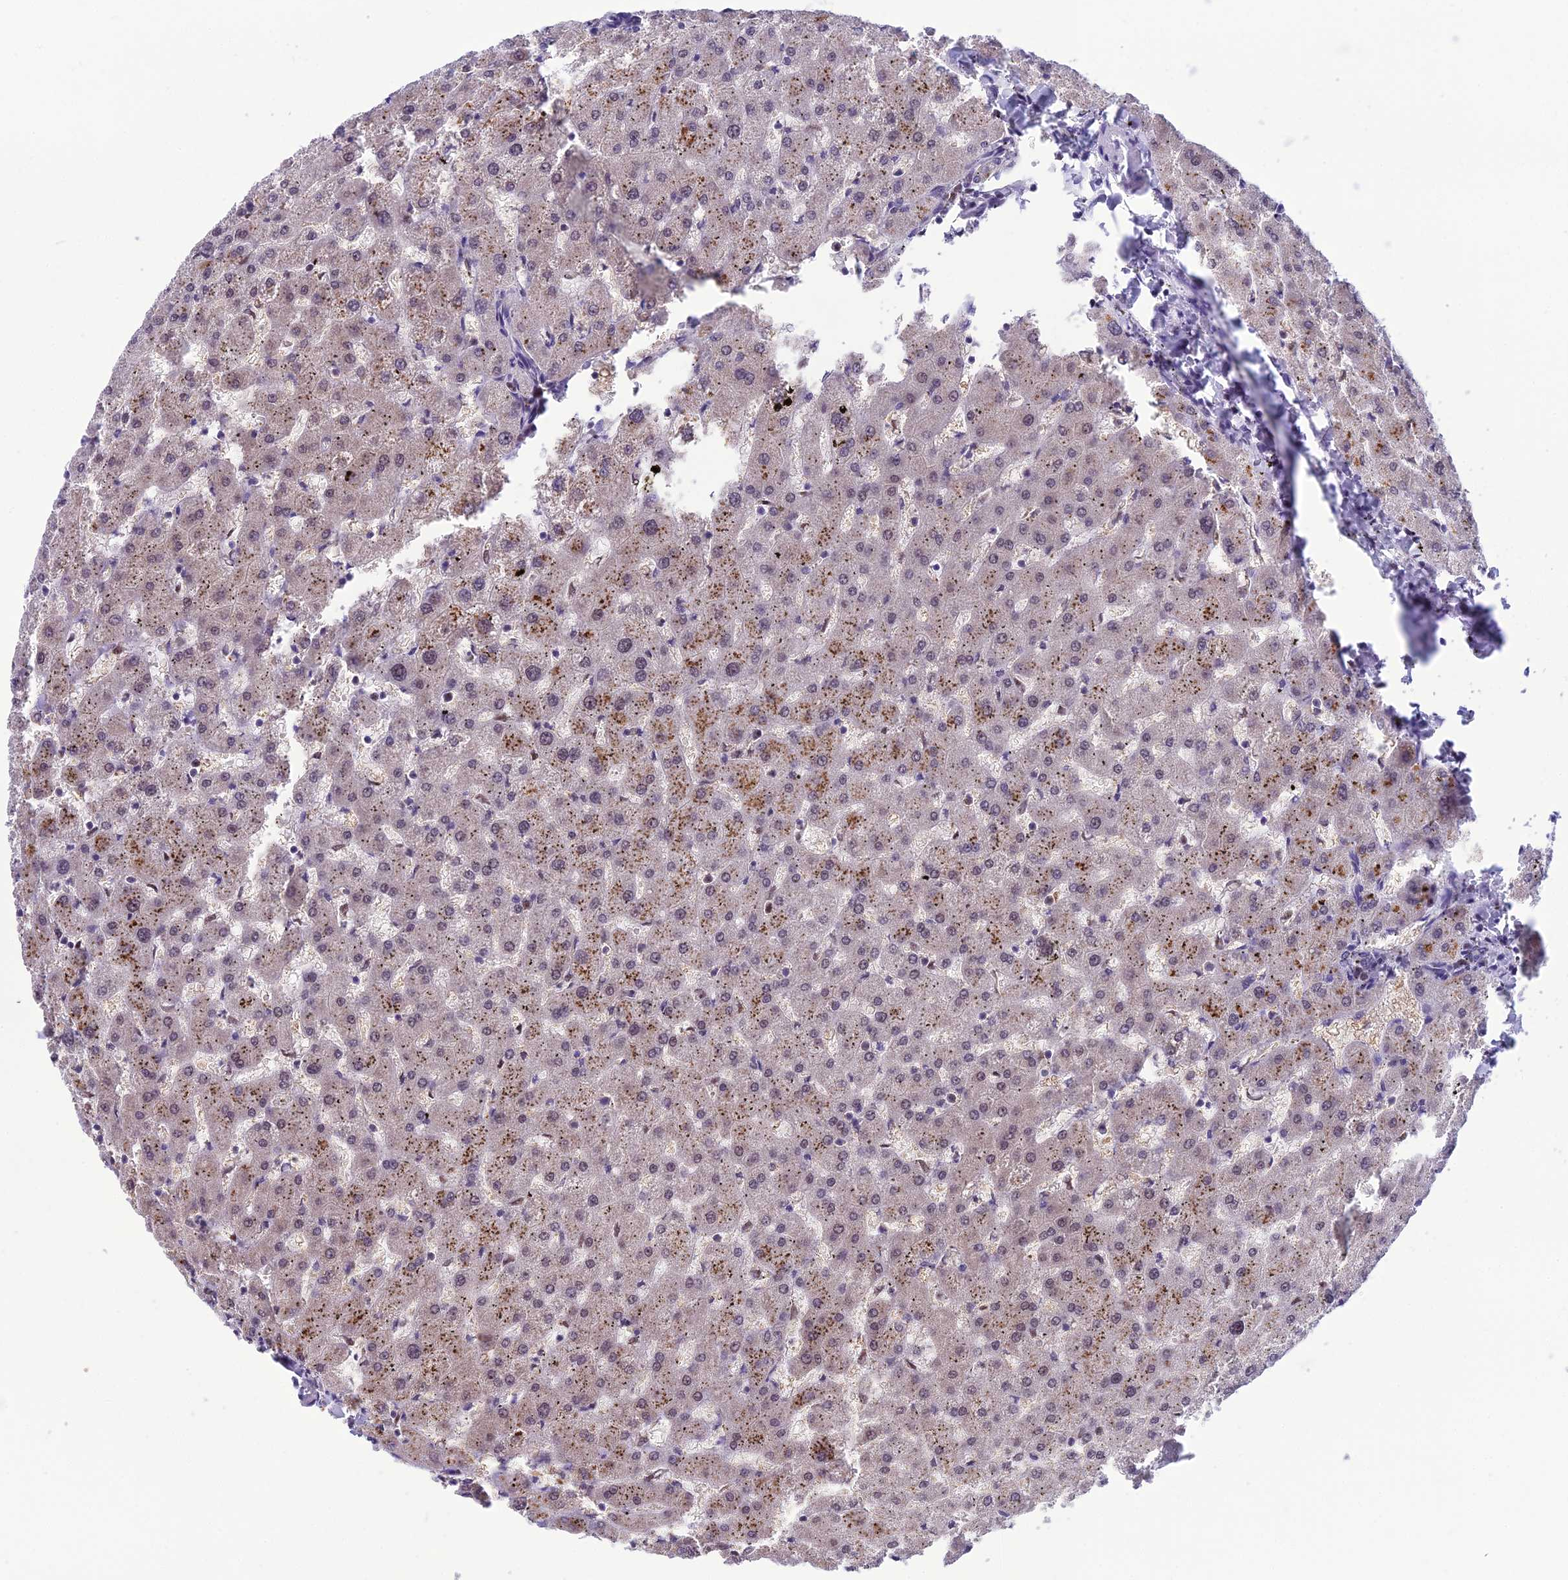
{"staining": {"intensity": "negative", "quantity": "none", "location": "none"}, "tissue": "liver", "cell_type": "Cholangiocytes", "image_type": "normal", "snomed": [{"axis": "morphology", "description": "Normal tissue, NOS"}, {"axis": "topography", "description": "Liver"}], "caption": "Immunohistochemistry photomicrograph of unremarkable liver: liver stained with DAB (3,3'-diaminobenzidine) demonstrates no significant protein staining in cholangiocytes.", "gene": "MIS12", "patient": {"sex": "female", "age": 63}}